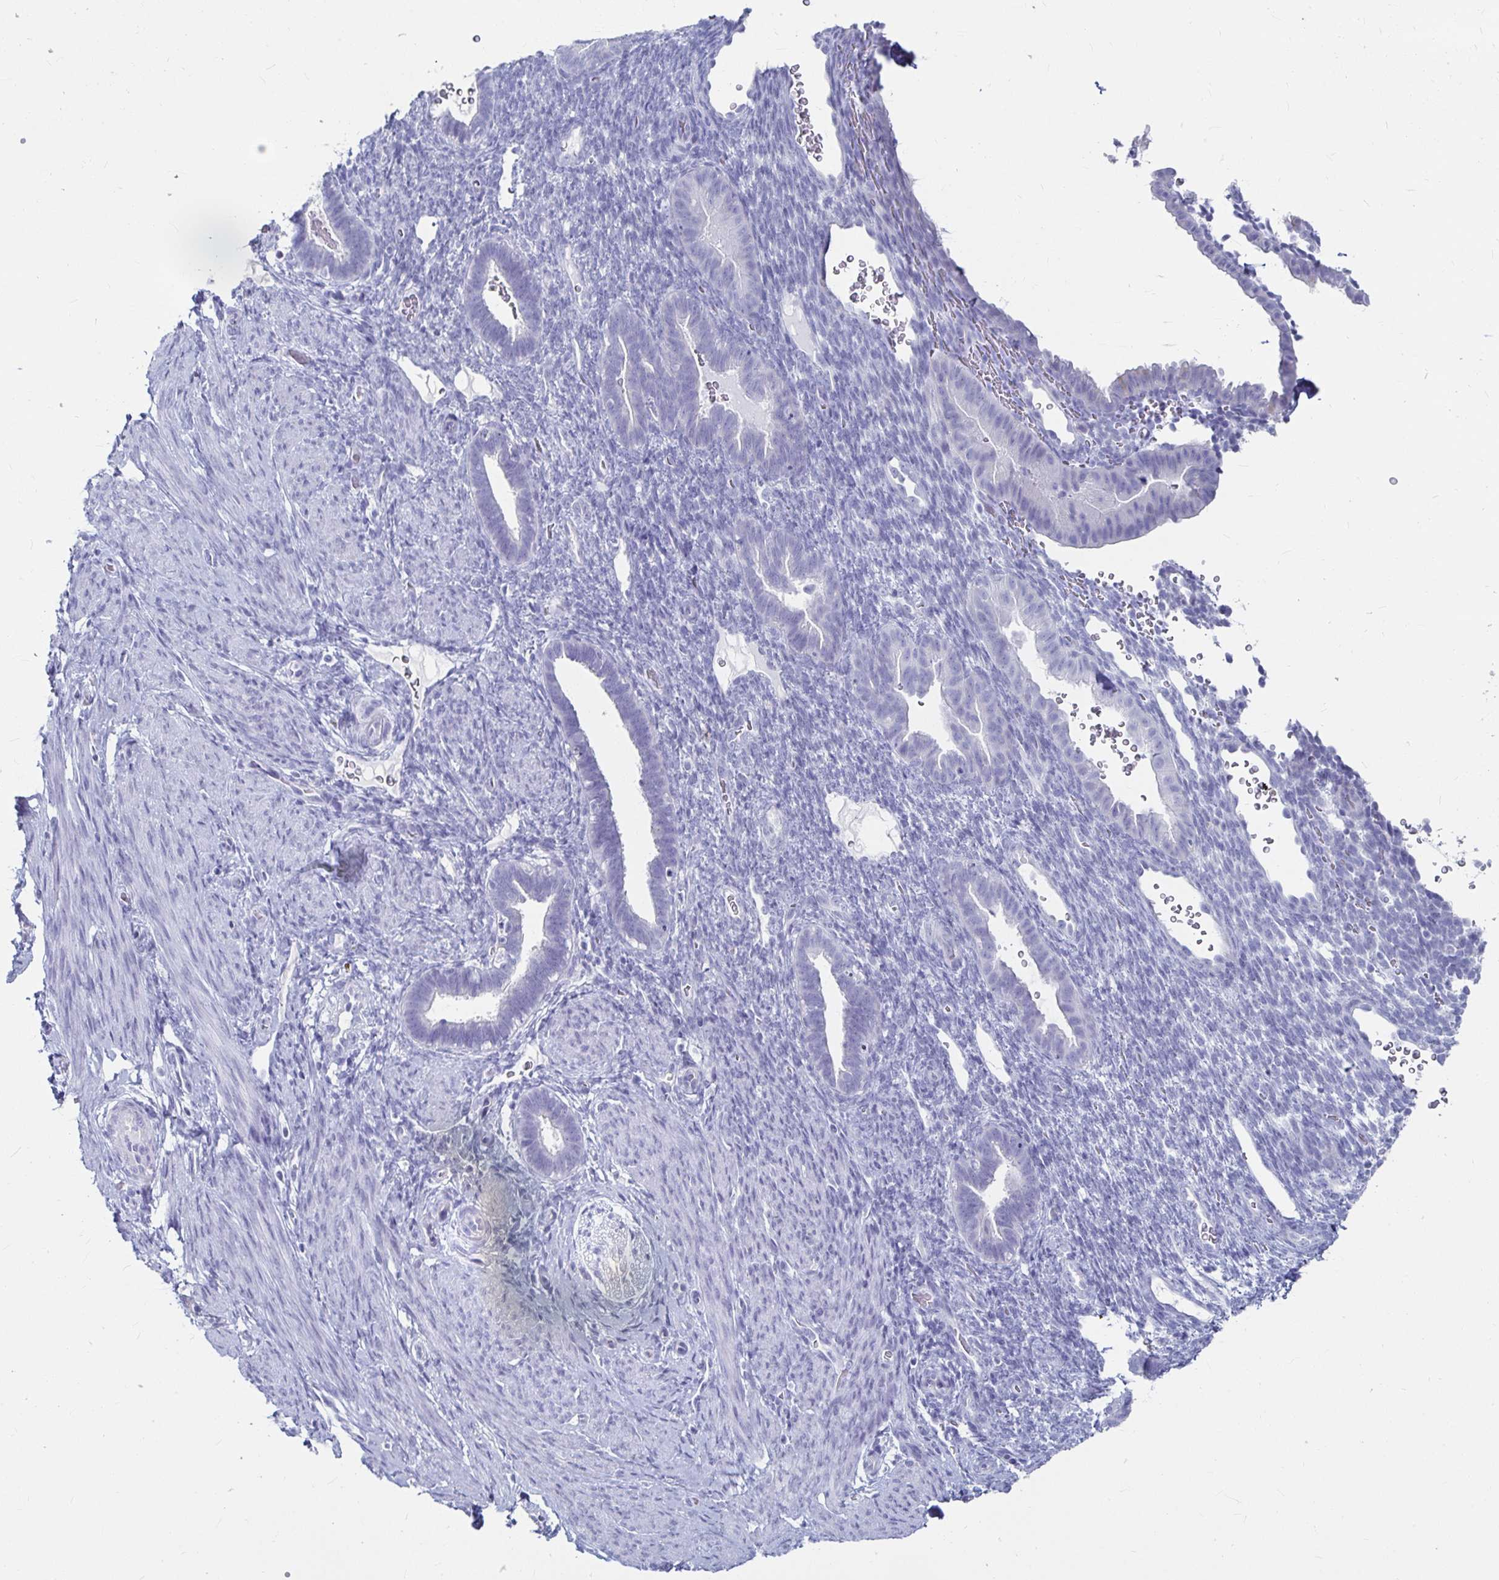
{"staining": {"intensity": "negative", "quantity": "none", "location": "none"}, "tissue": "endometrium", "cell_type": "Cells in endometrial stroma", "image_type": "normal", "snomed": [{"axis": "morphology", "description": "Normal tissue, NOS"}, {"axis": "topography", "description": "Endometrium"}], "caption": "Histopathology image shows no protein expression in cells in endometrial stroma of unremarkable endometrium. Nuclei are stained in blue.", "gene": "CA9", "patient": {"sex": "female", "age": 34}}